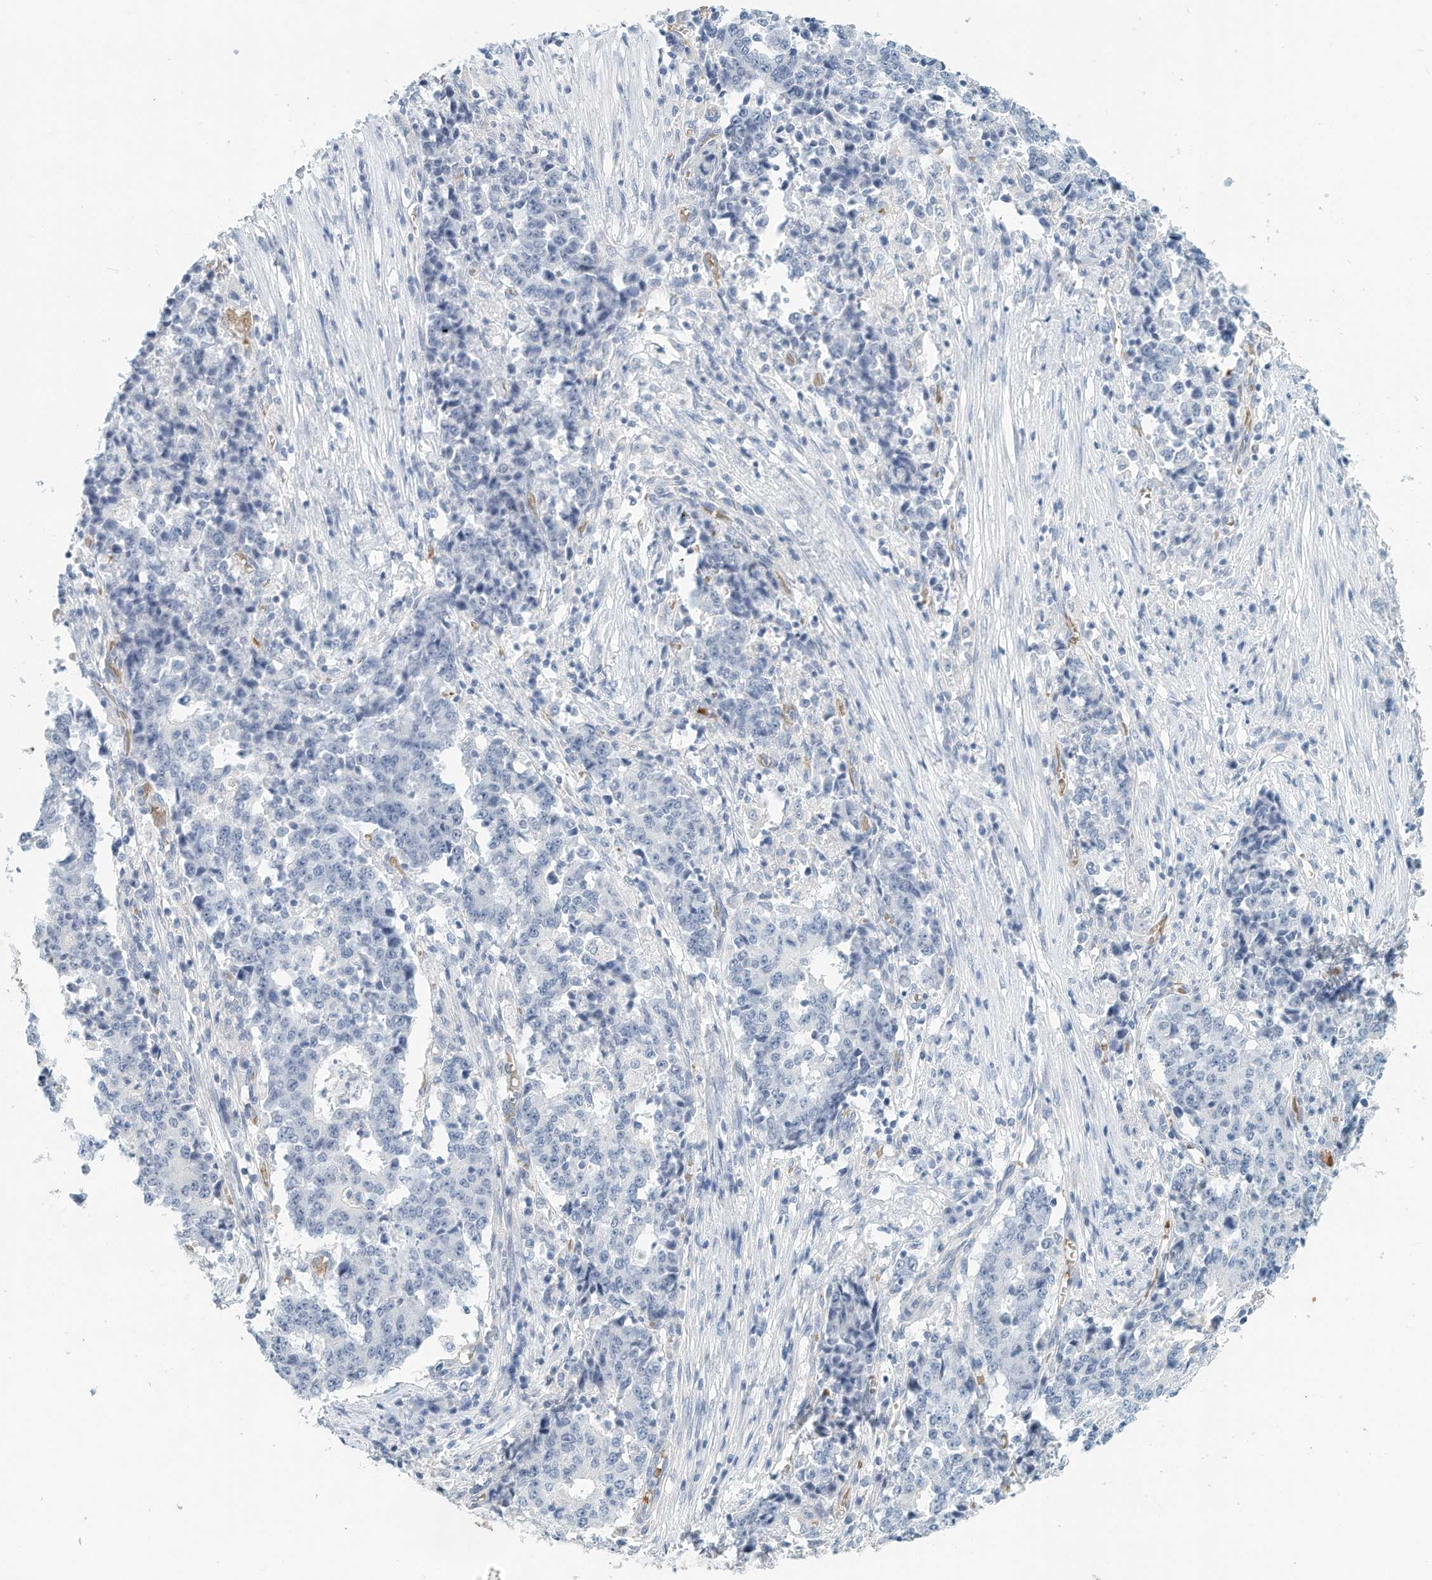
{"staining": {"intensity": "negative", "quantity": "none", "location": "none"}, "tissue": "stomach cancer", "cell_type": "Tumor cells", "image_type": "cancer", "snomed": [{"axis": "morphology", "description": "Adenocarcinoma, NOS"}, {"axis": "topography", "description": "Stomach"}], "caption": "Immunohistochemical staining of stomach cancer reveals no significant positivity in tumor cells.", "gene": "RCAN3", "patient": {"sex": "male", "age": 59}}